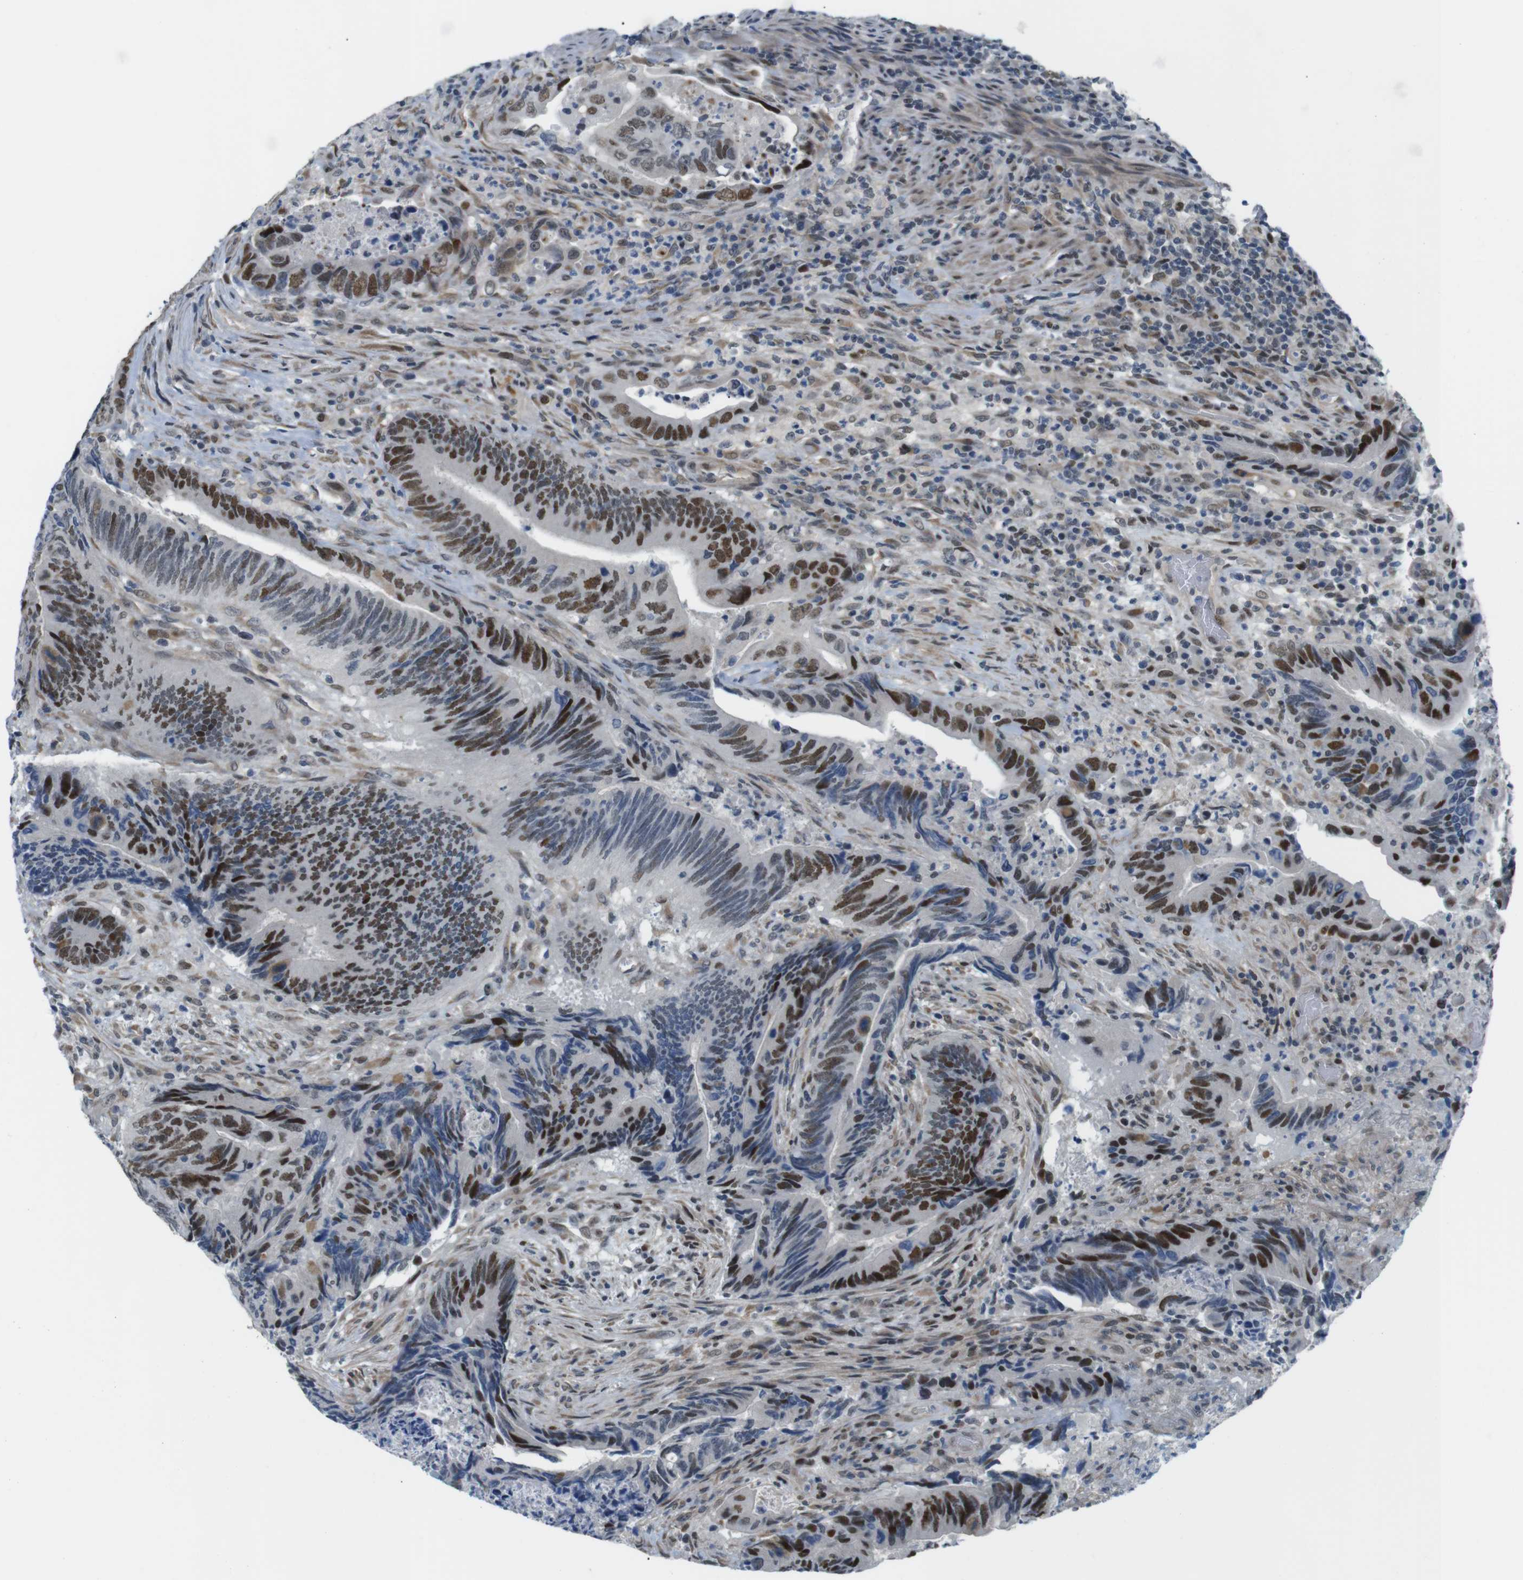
{"staining": {"intensity": "strong", "quantity": "25%-75%", "location": "nuclear"}, "tissue": "colorectal cancer", "cell_type": "Tumor cells", "image_type": "cancer", "snomed": [{"axis": "morphology", "description": "Normal tissue, NOS"}, {"axis": "morphology", "description": "Adenocarcinoma, NOS"}, {"axis": "topography", "description": "Colon"}], "caption": "Brown immunohistochemical staining in colorectal adenocarcinoma displays strong nuclear staining in approximately 25%-75% of tumor cells. Using DAB (3,3'-diaminobenzidine) (brown) and hematoxylin (blue) stains, captured at high magnification using brightfield microscopy.", "gene": "SMCO2", "patient": {"sex": "male", "age": 56}}